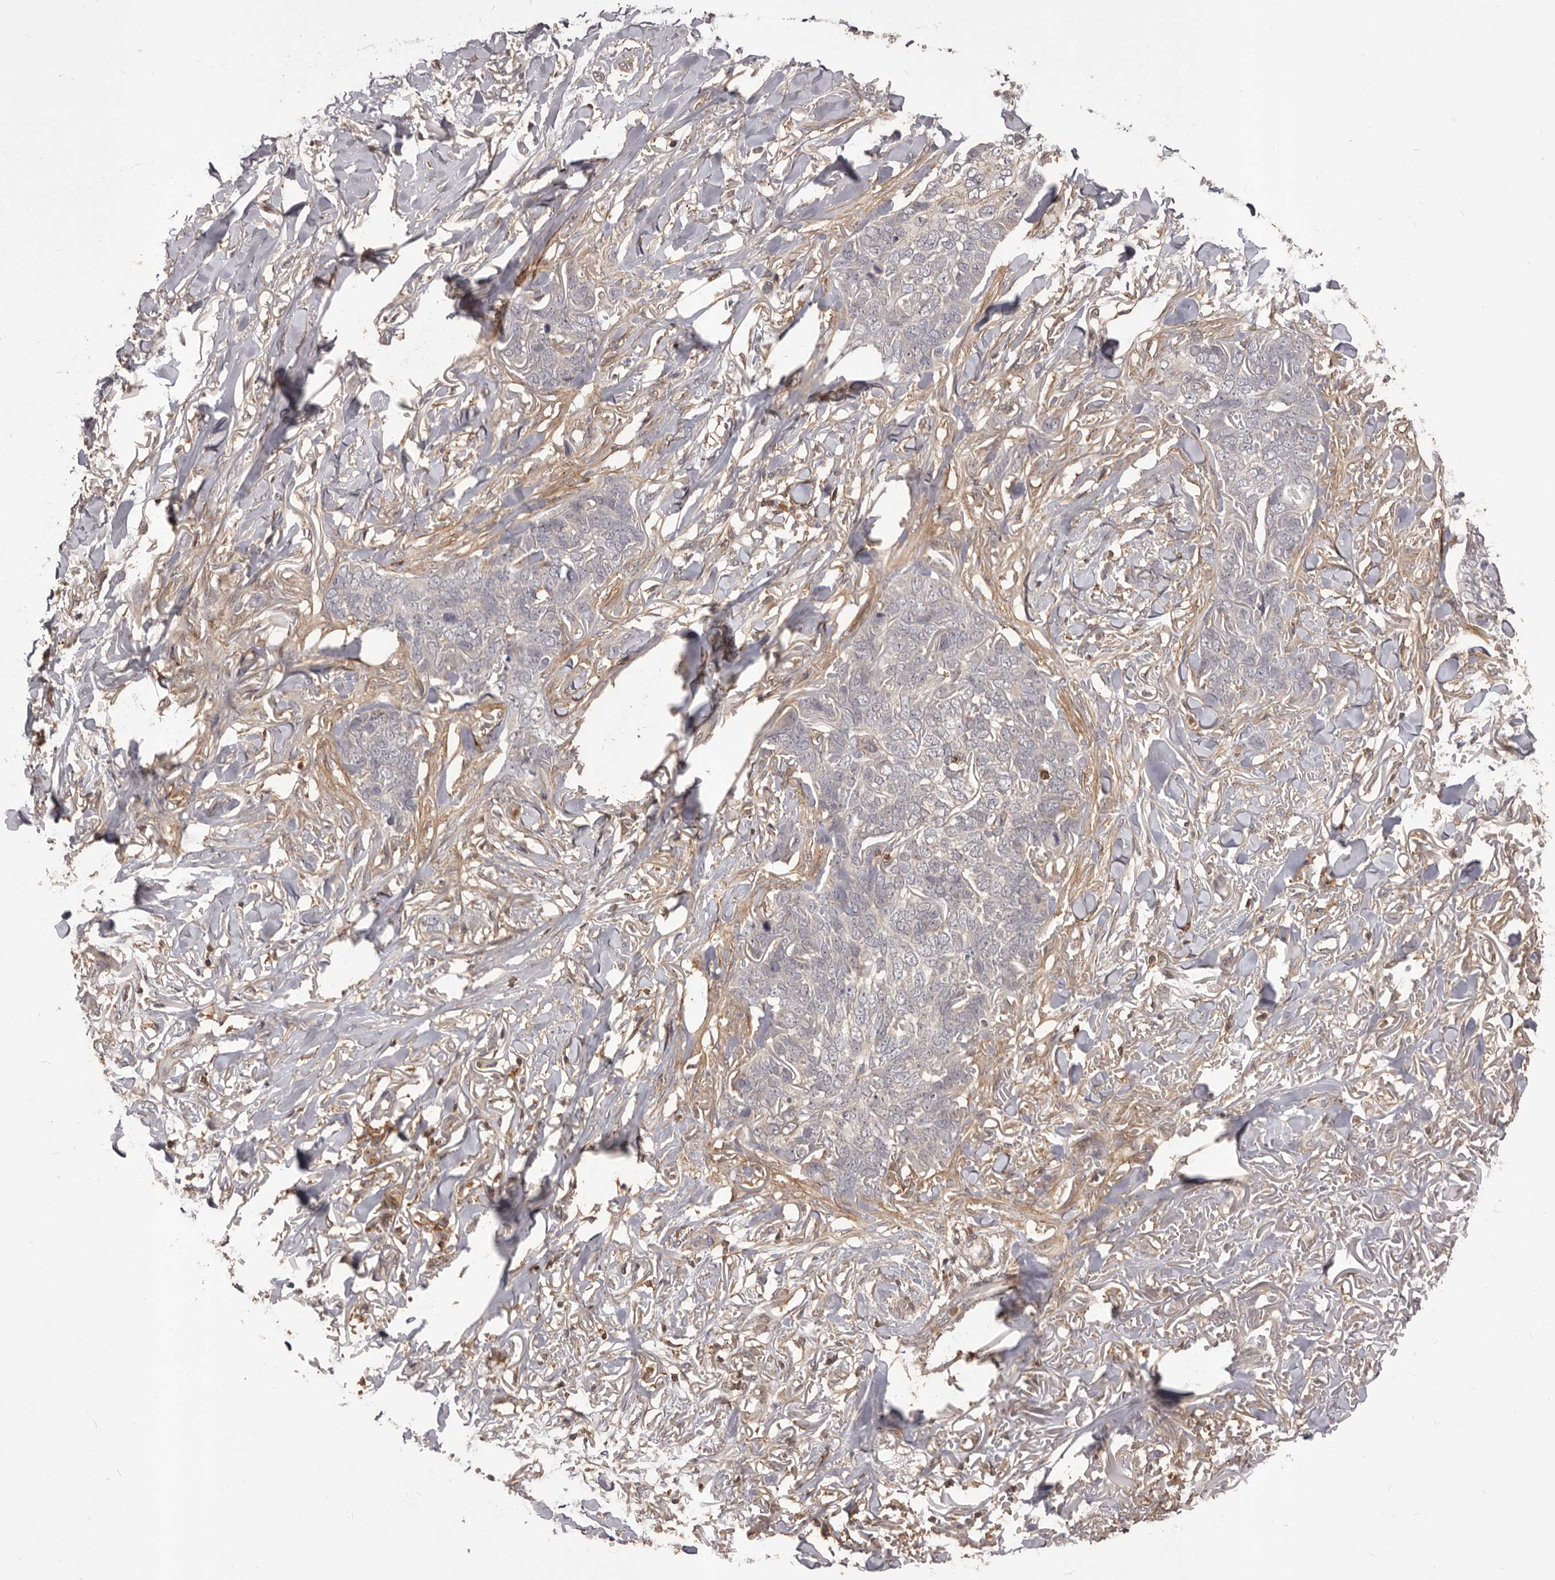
{"staining": {"intensity": "negative", "quantity": "none", "location": "none"}, "tissue": "skin cancer", "cell_type": "Tumor cells", "image_type": "cancer", "snomed": [{"axis": "morphology", "description": "Normal tissue, NOS"}, {"axis": "morphology", "description": "Basal cell carcinoma"}, {"axis": "topography", "description": "Skin"}], "caption": "Immunohistochemistry (IHC) histopathology image of neoplastic tissue: skin cancer (basal cell carcinoma) stained with DAB reveals no significant protein positivity in tumor cells.", "gene": "GLIPR2", "patient": {"sex": "male", "age": 77}}